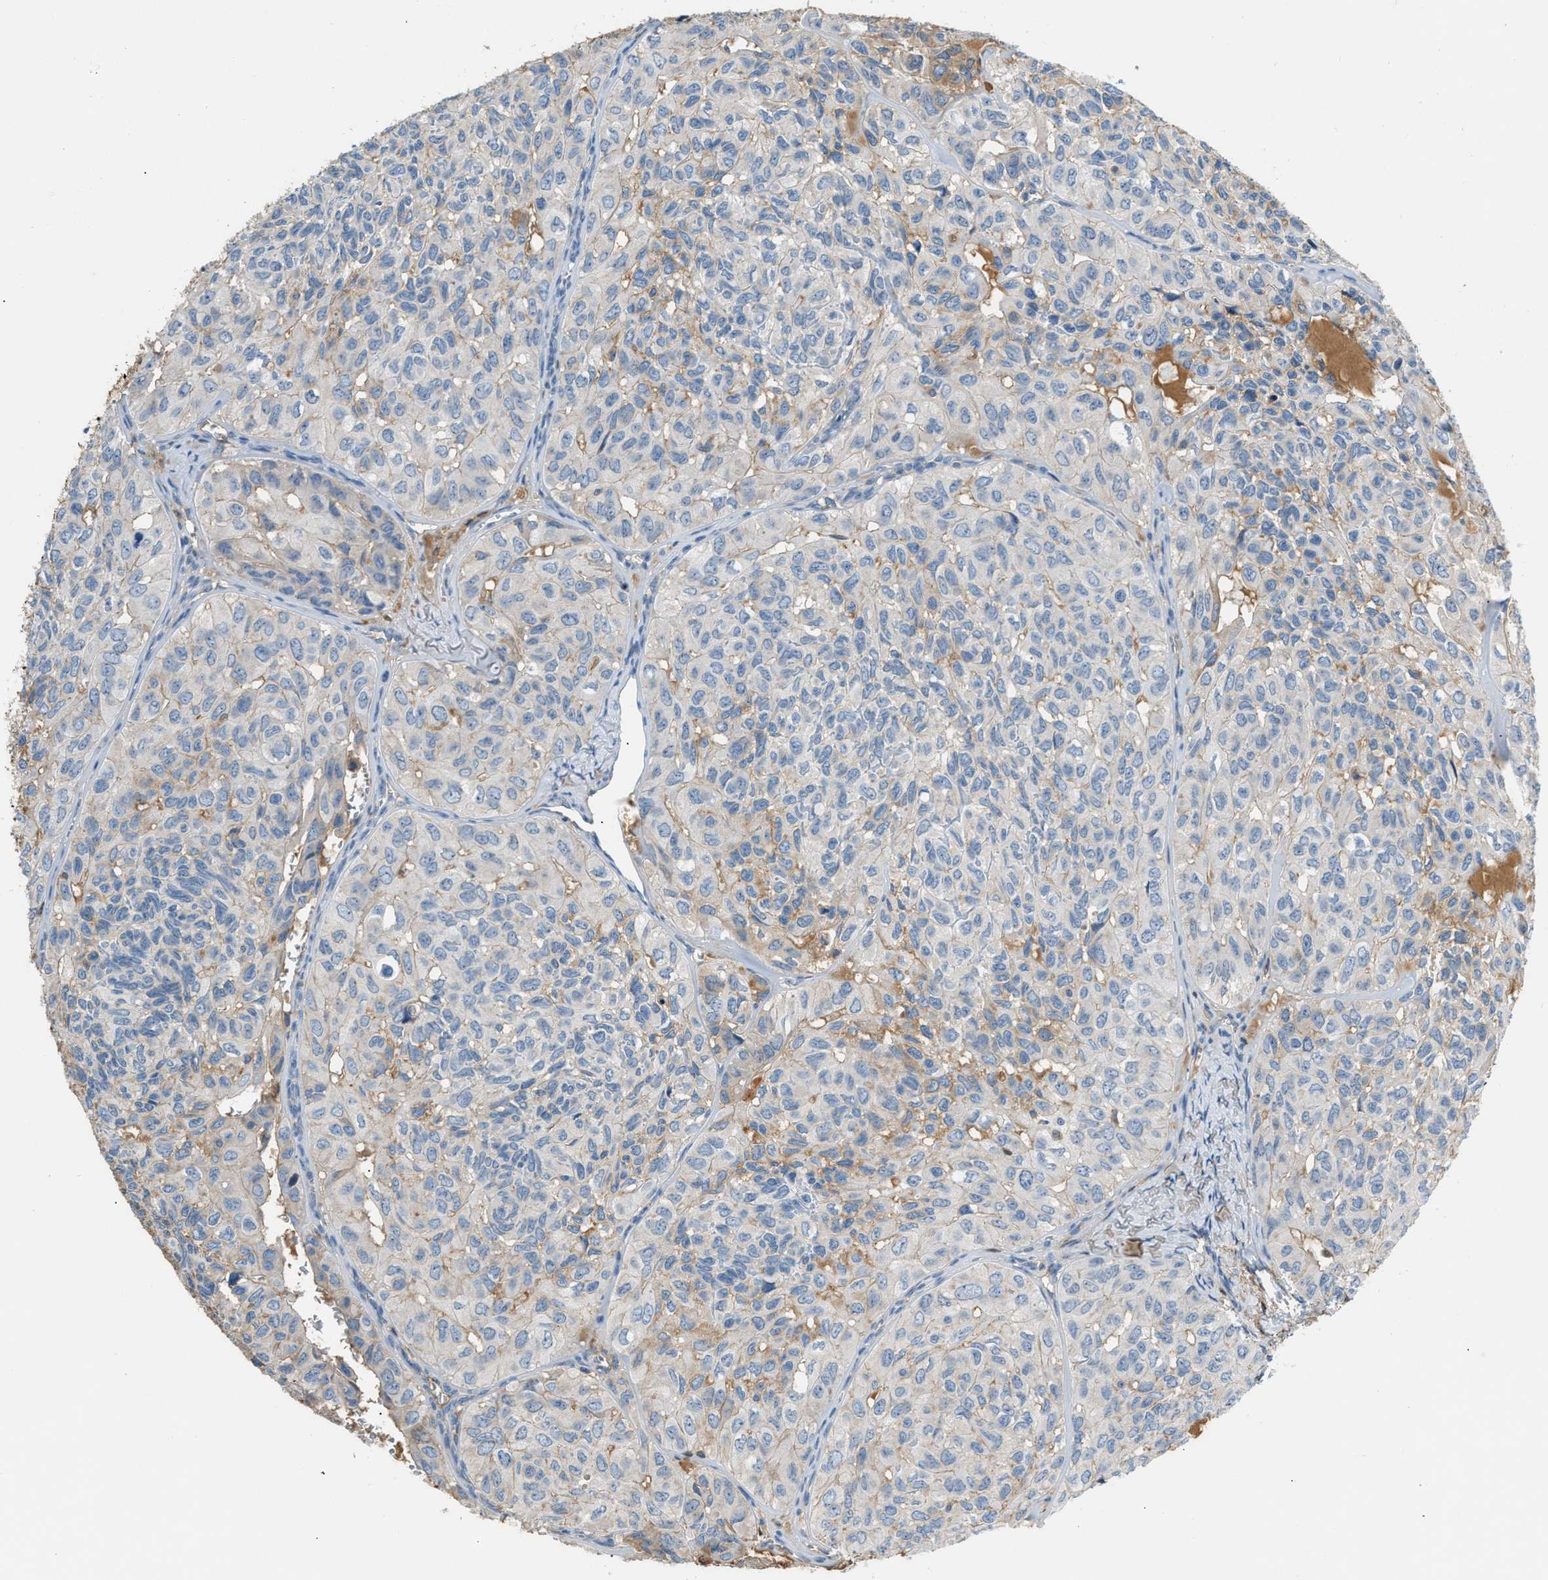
{"staining": {"intensity": "moderate", "quantity": "<25%", "location": "cytoplasmic/membranous"}, "tissue": "head and neck cancer", "cell_type": "Tumor cells", "image_type": "cancer", "snomed": [{"axis": "morphology", "description": "Adenocarcinoma, NOS"}, {"axis": "topography", "description": "Salivary gland, NOS"}, {"axis": "topography", "description": "Head-Neck"}], "caption": "The image displays staining of head and neck cancer, revealing moderate cytoplasmic/membranous protein positivity (brown color) within tumor cells. (Brightfield microscopy of DAB IHC at high magnification).", "gene": "STC1", "patient": {"sex": "female", "age": 76}}